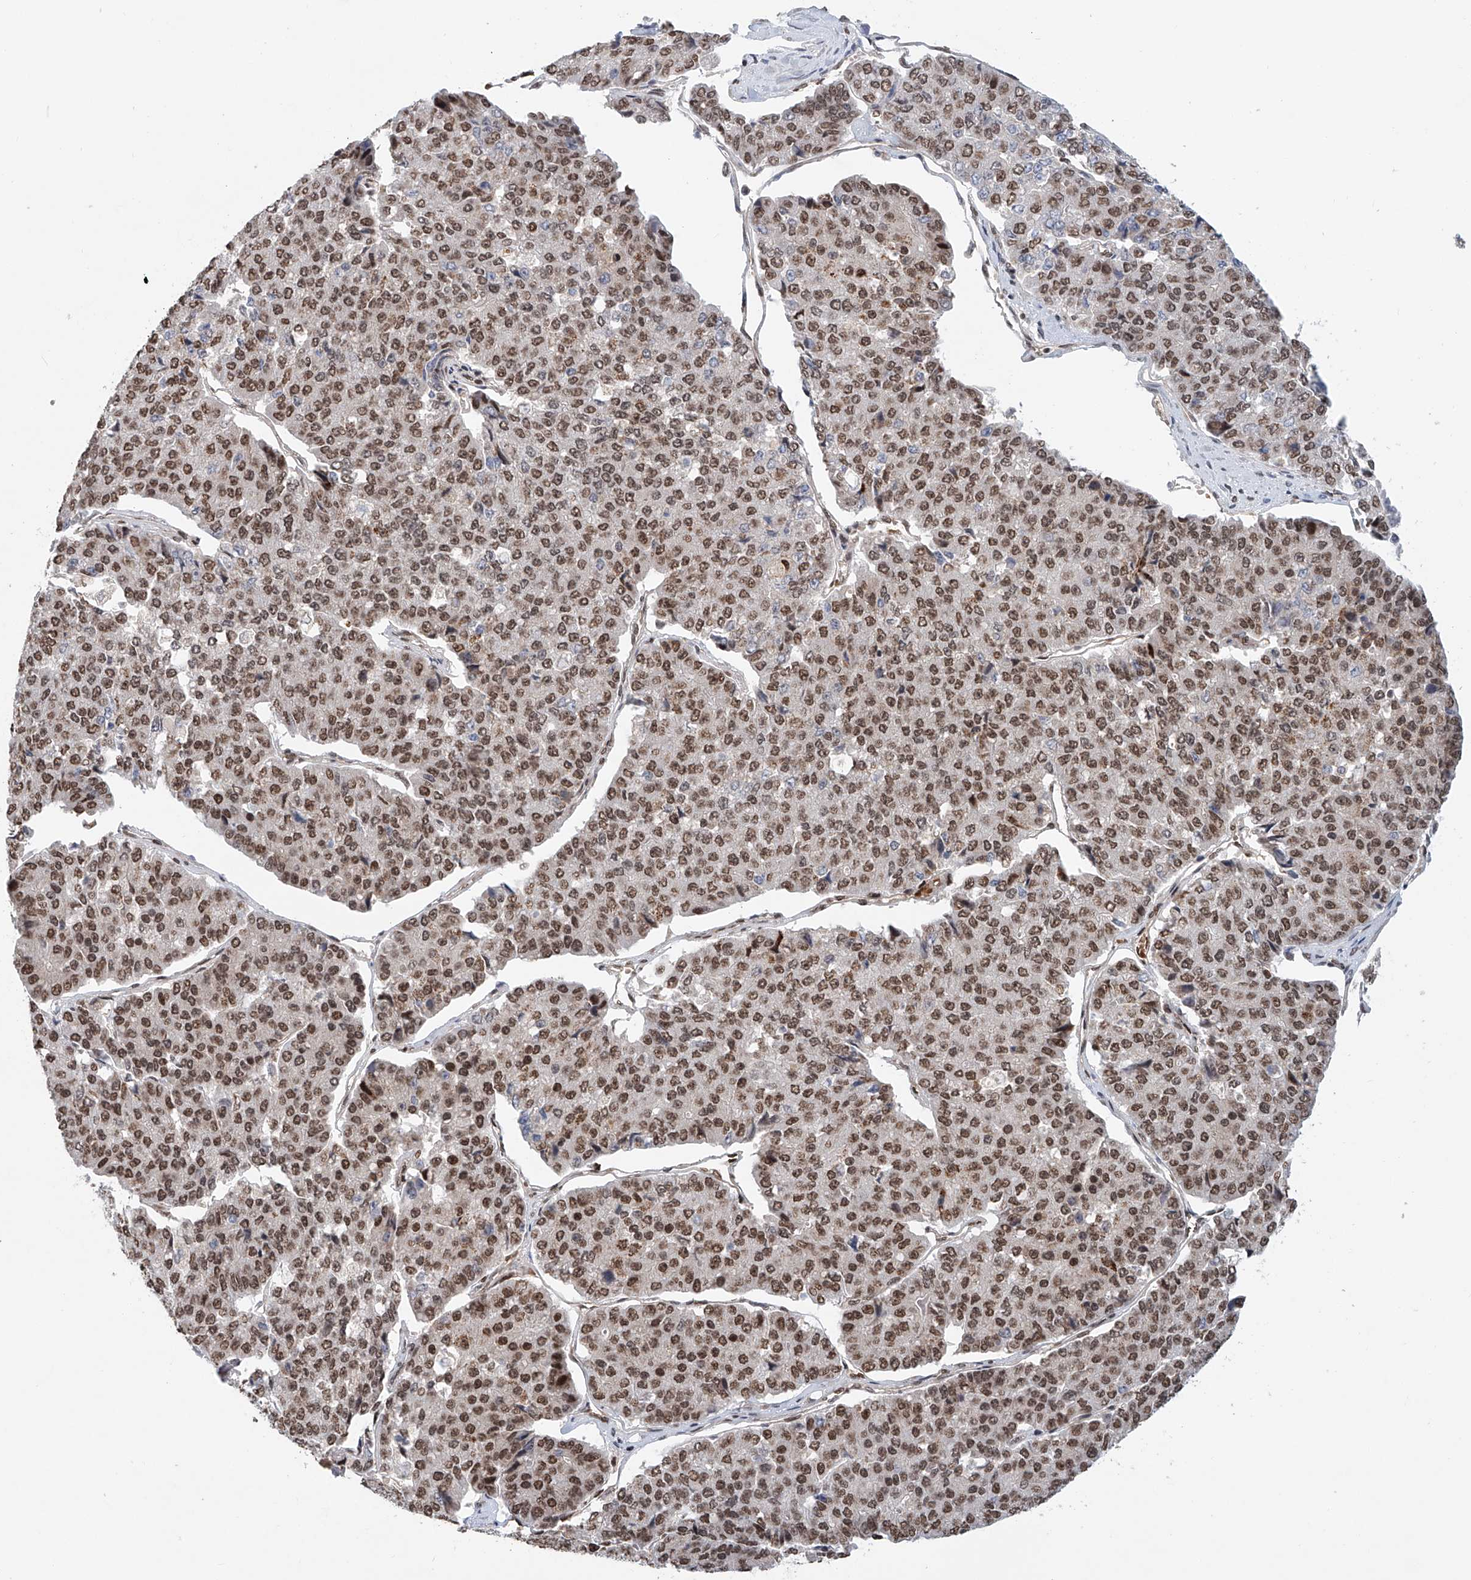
{"staining": {"intensity": "moderate", "quantity": ">75%", "location": "nuclear"}, "tissue": "pancreatic cancer", "cell_type": "Tumor cells", "image_type": "cancer", "snomed": [{"axis": "morphology", "description": "Adenocarcinoma, NOS"}, {"axis": "topography", "description": "Pancreas"}], "caption": "Tumor cells reveal medium levels of moderate nuclear staining in about >75% of cells in adenocarcinoma (pancreatic). (Brightfield microscopy of DAB IHC at high magnification).", "gene": "ZNF470", "patient": {"sex": "male", "age": 50}}